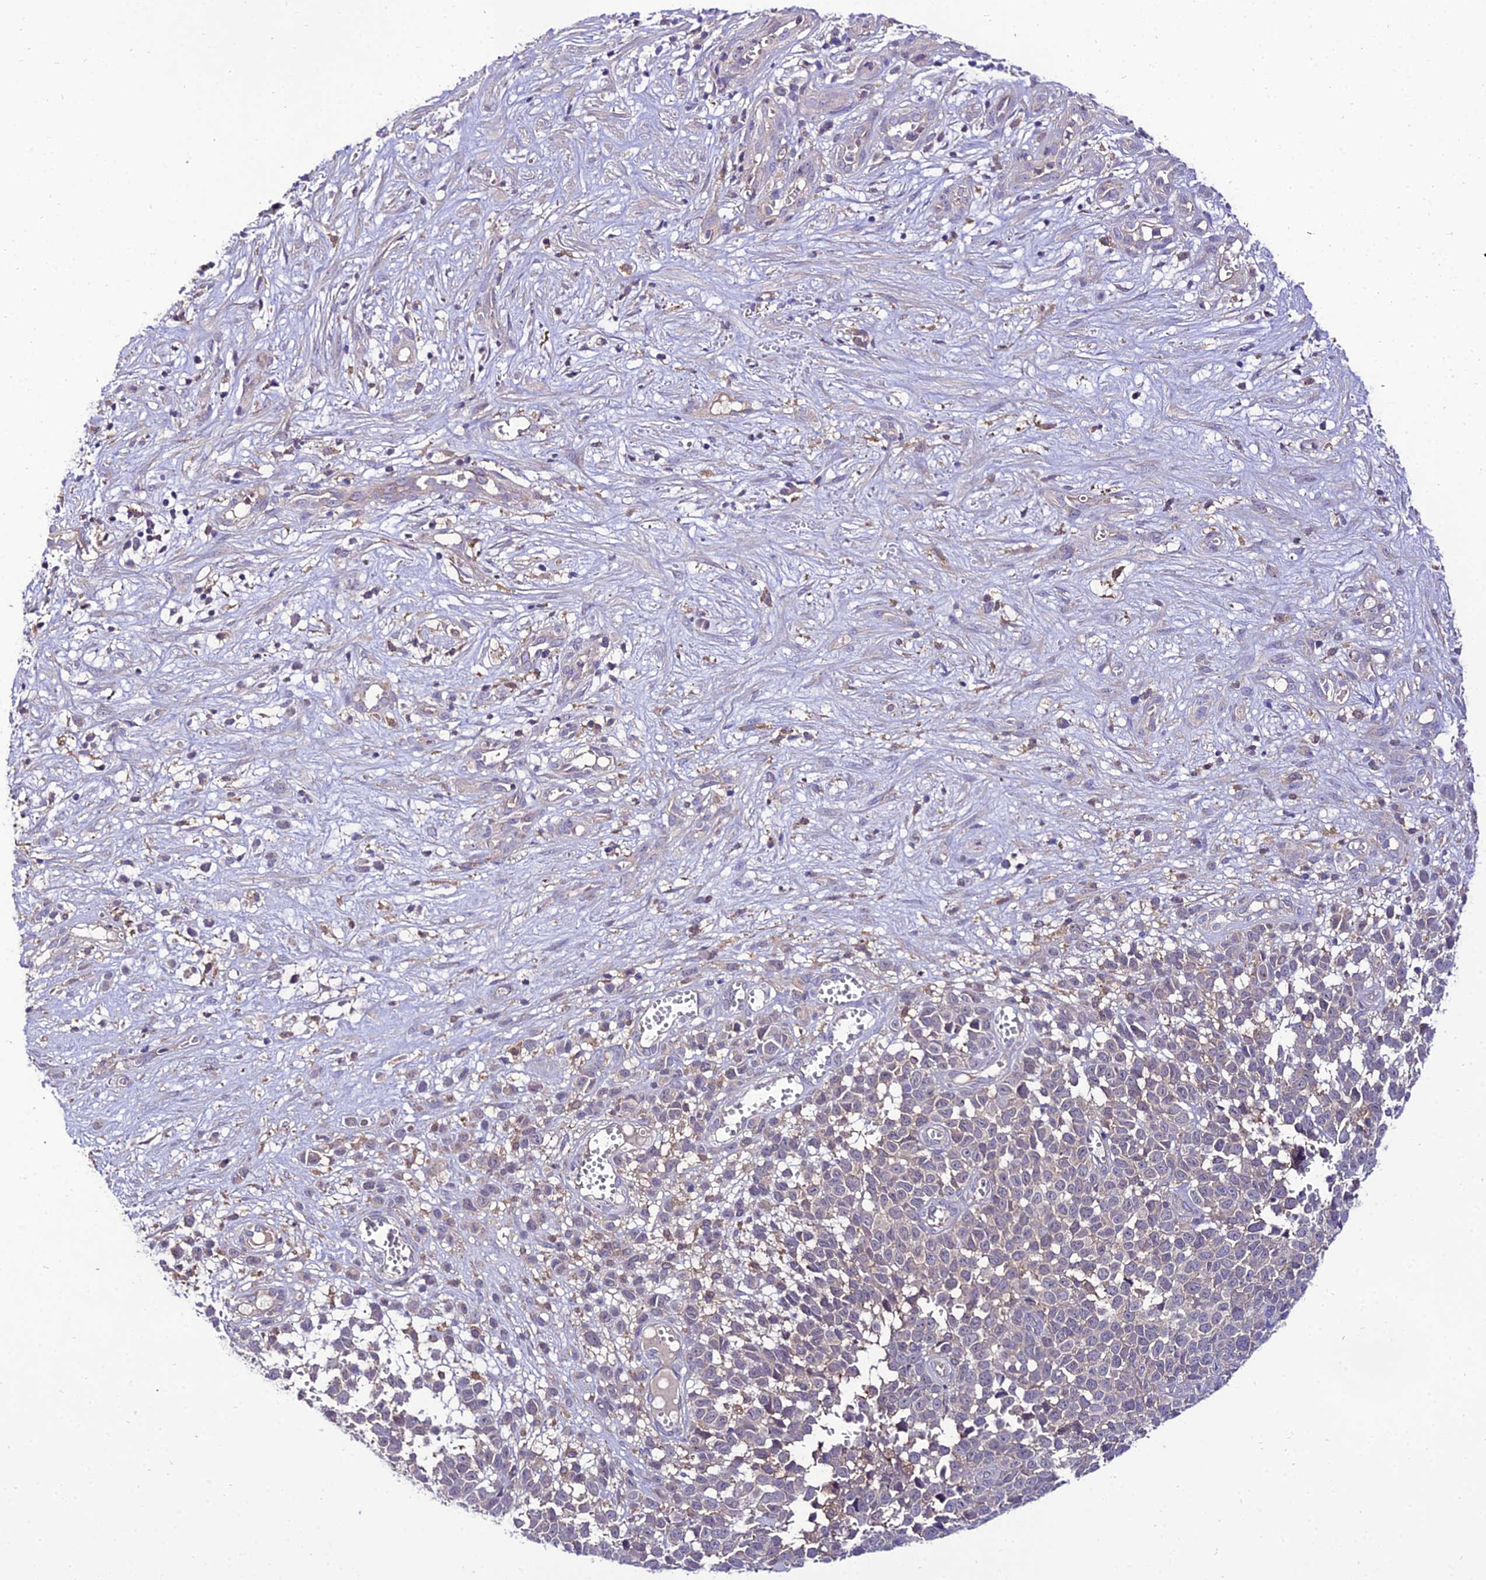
{"staining": {"intensity": "negative", "quantity": "none", "location": "none"}, "tissue": "melanoma", "cell_type": "Tumor cells", "image_type": "cancer", "snomed": [{"axis": "morphology", "description": "Malignant melanoma, NOS"}, {"axis": "topography", "description": "Nose, NOS"}], "caption": "DAB immunohistochemical staining of human malignant melanoma displays no significant positivity in tumor cells.", "gene": "C2orf69", "patient": {"sex": "female", "age": 48}}